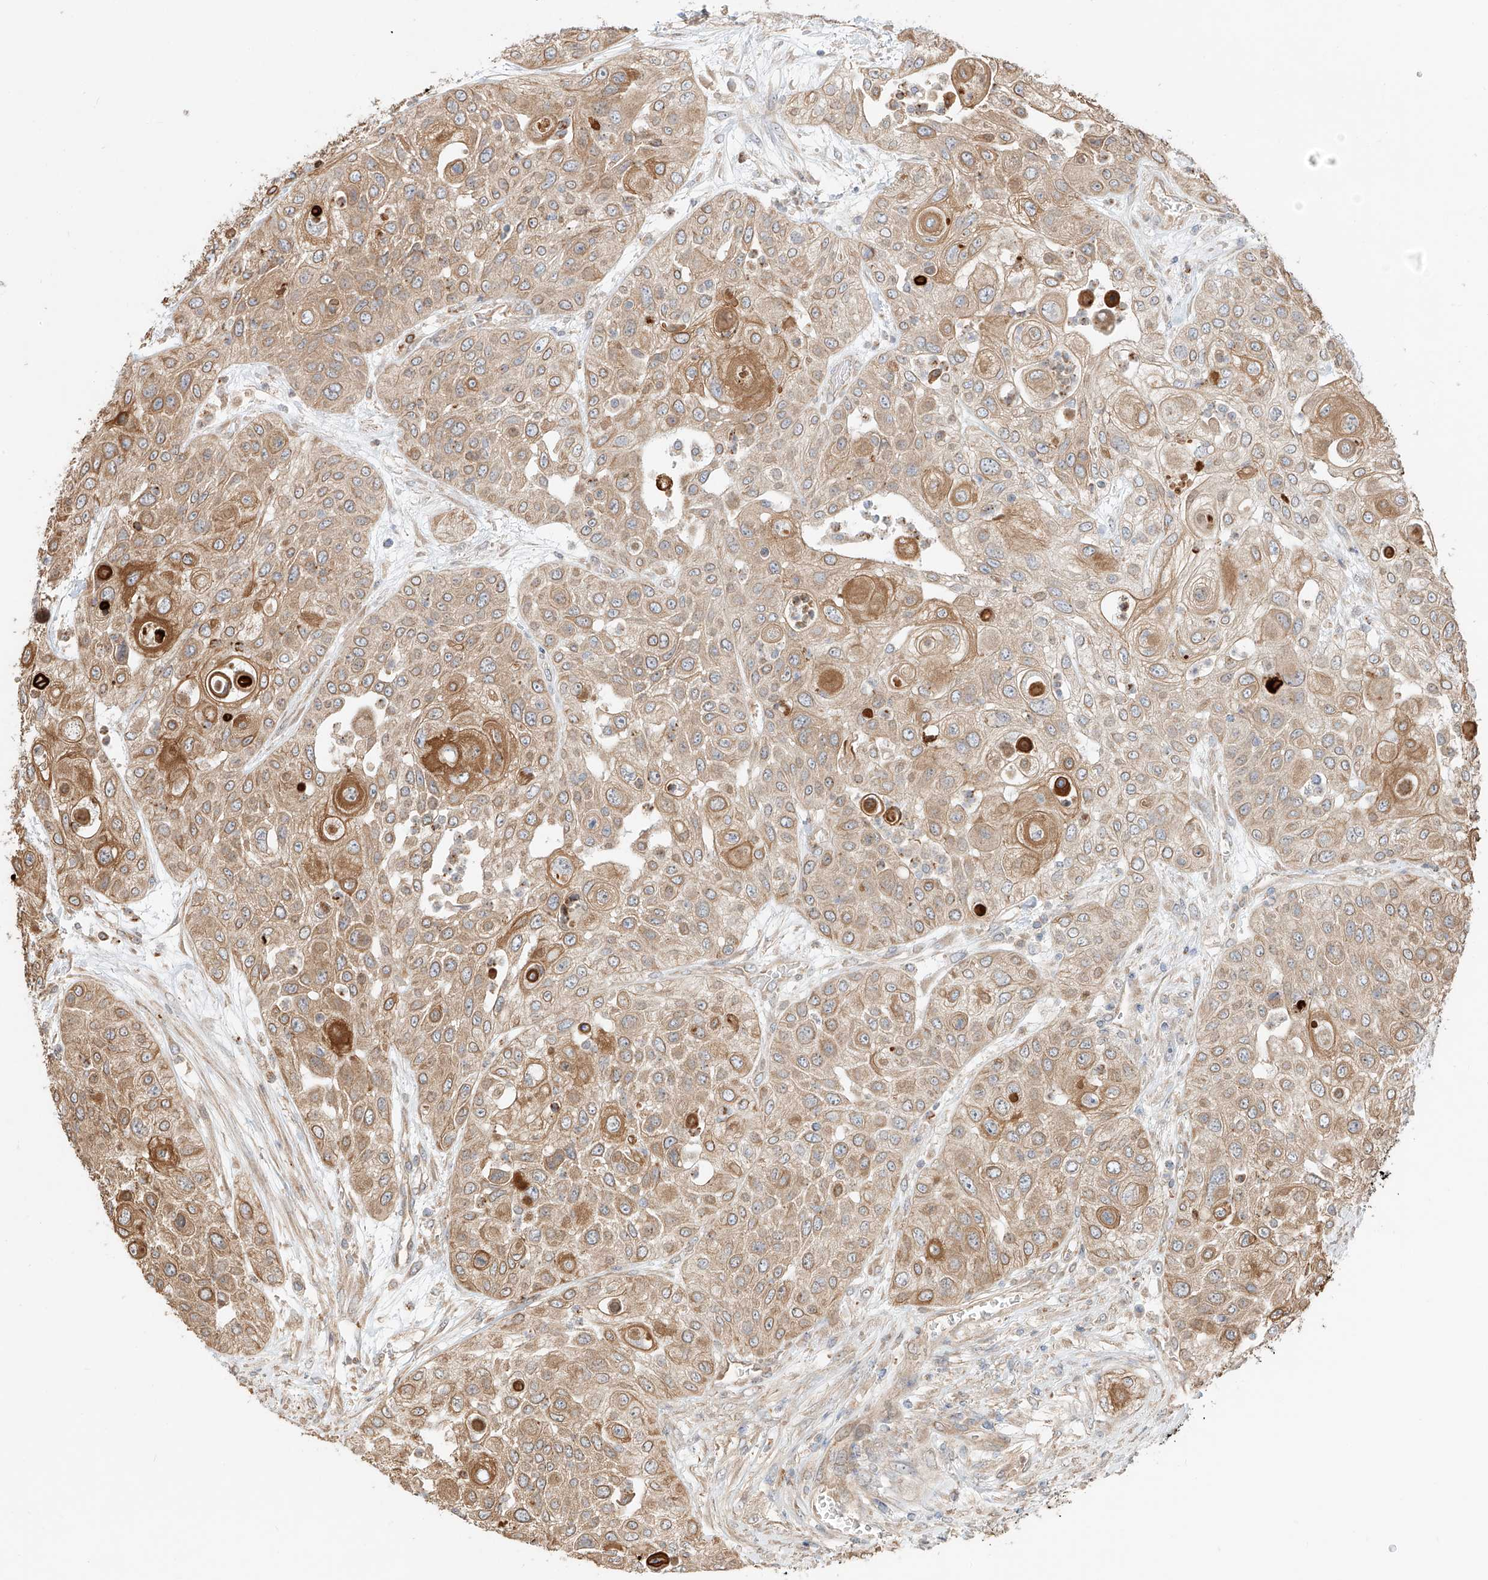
{"staining": {"intensity": "moderate", "quantity": ">75%", "location": "cytoplasmic/membranous"}, "tissue": "urothelial cancer", "cell_type": "Tumor cells", "image_type": "cancer", "snomed": [{"axis": "morphology", "description": "Urothelial carcinoma, High grade"}, {"axis": "topography", "description": "Urinary bladder"}], "caption": "Human urothelial cancer stained with a brown dye shows moderate cytoplasmic/membranous positive expression in approximately >75% of tumor cells.", "gene": "CEP162", "patient": {"sex": "female", "age": 79}}